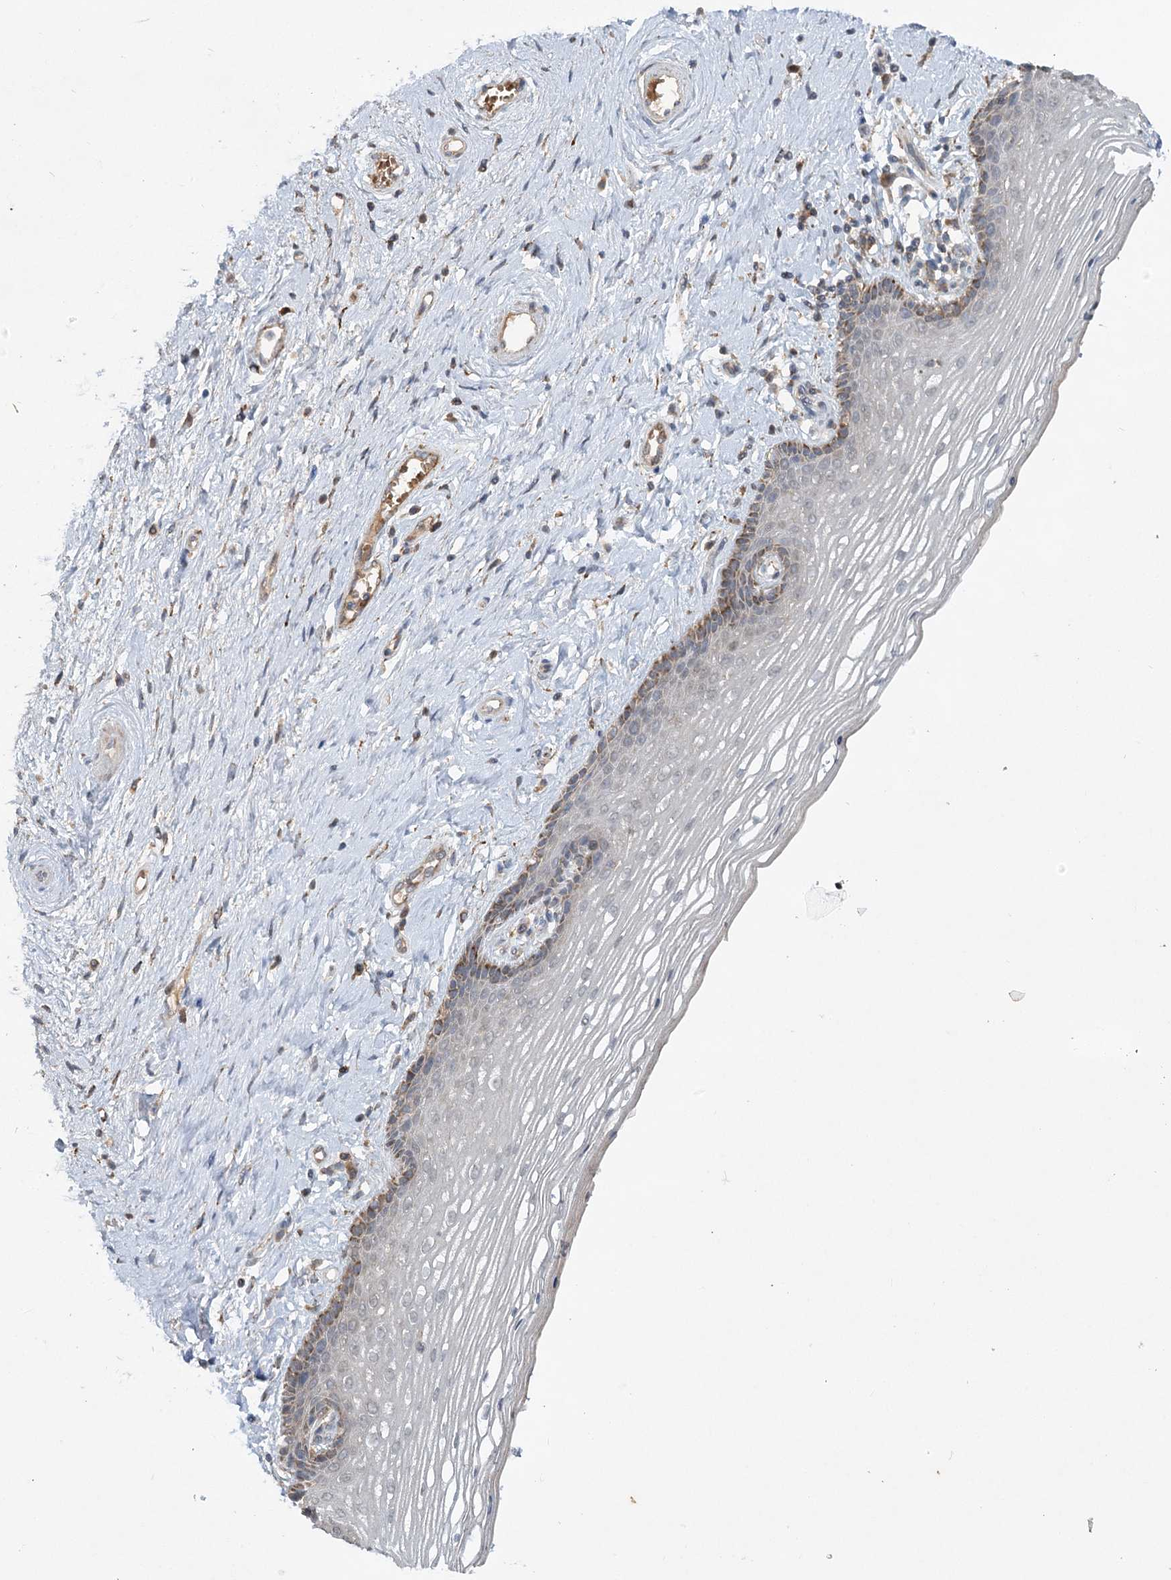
{"staining": {"intensity": "moderate", "quantity": "<25%", "location": "cytoplasmic/membranous"}, "tissue": "vagina", "cell_type": "Squamous epithelial cells", "image_type": "normal", "snomed": [{"axis": "morphology", "description": "Normal tissue, NOS"}, {"axis": "topography", "description": "Vagina"}], "caption": "IHC photomicrograph of unremarkable vagina: vagina stained using immunohistochemistry (IHC) reveals low levels of moderate protein expression localized specifically in the cytoplasmic/membranous of squamous epithelial cells, appearing as a cytoplasmic/membranous brown color.", "gene": "PYROXD2", "patient": {"sex": "female", "age": 46}}